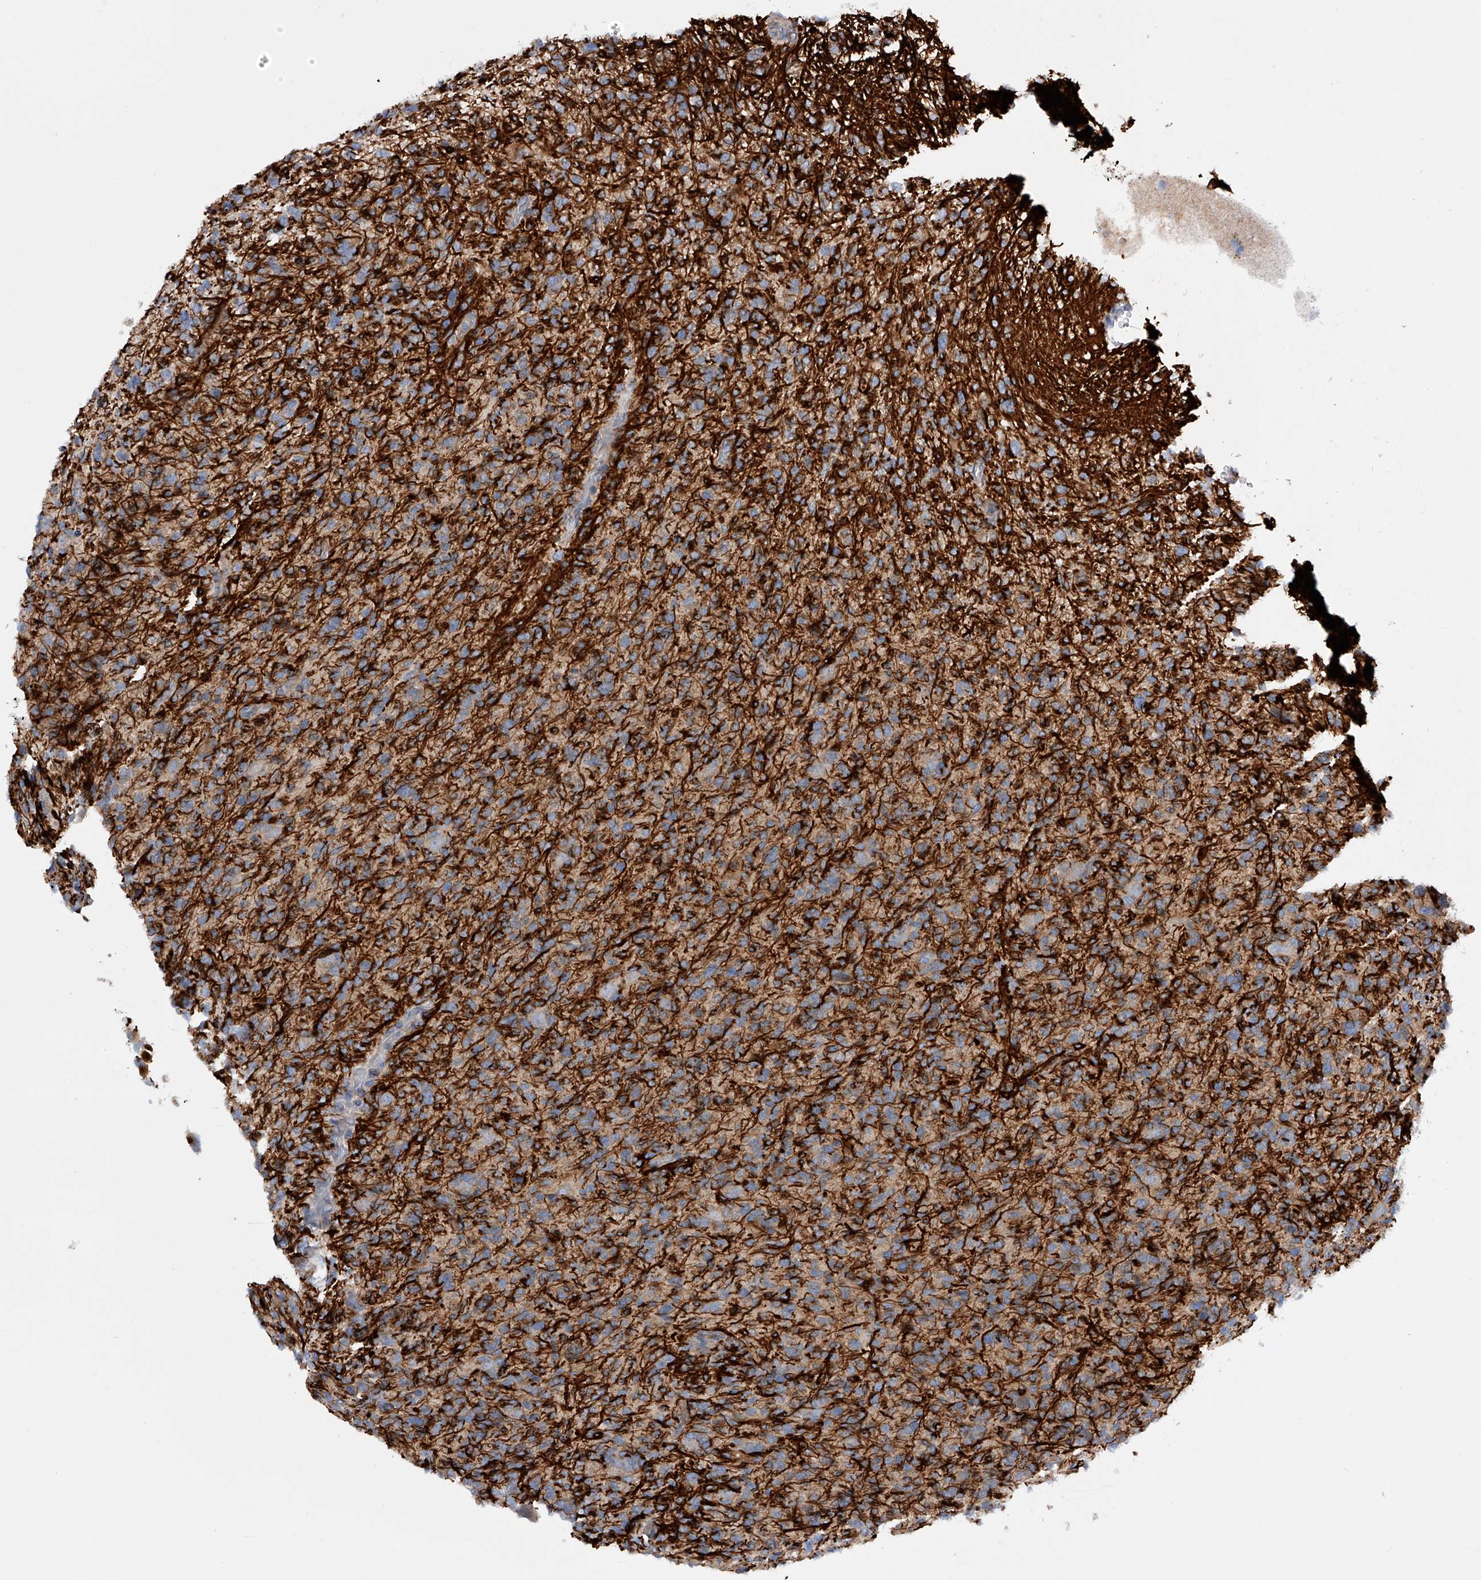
{"staining": {"intensity": "weak", "quantity": "<25%", "location": "cytoplasmic/membranous"}, "tissue": "glioma", "cell_type": "Tumor cells", "image_type": "cancer", "snomed": [{"axis": "morphology", "description": "Glioma, malignant, High grade"}, {"axis": "topography", "description": "Brain"}], "caption": "The photomicrograph shows no significant expression in tumor cells of high-grade glioma (malignant).", "gene": "MLYCD", "patient": {"sex": "female", "age": 59}}